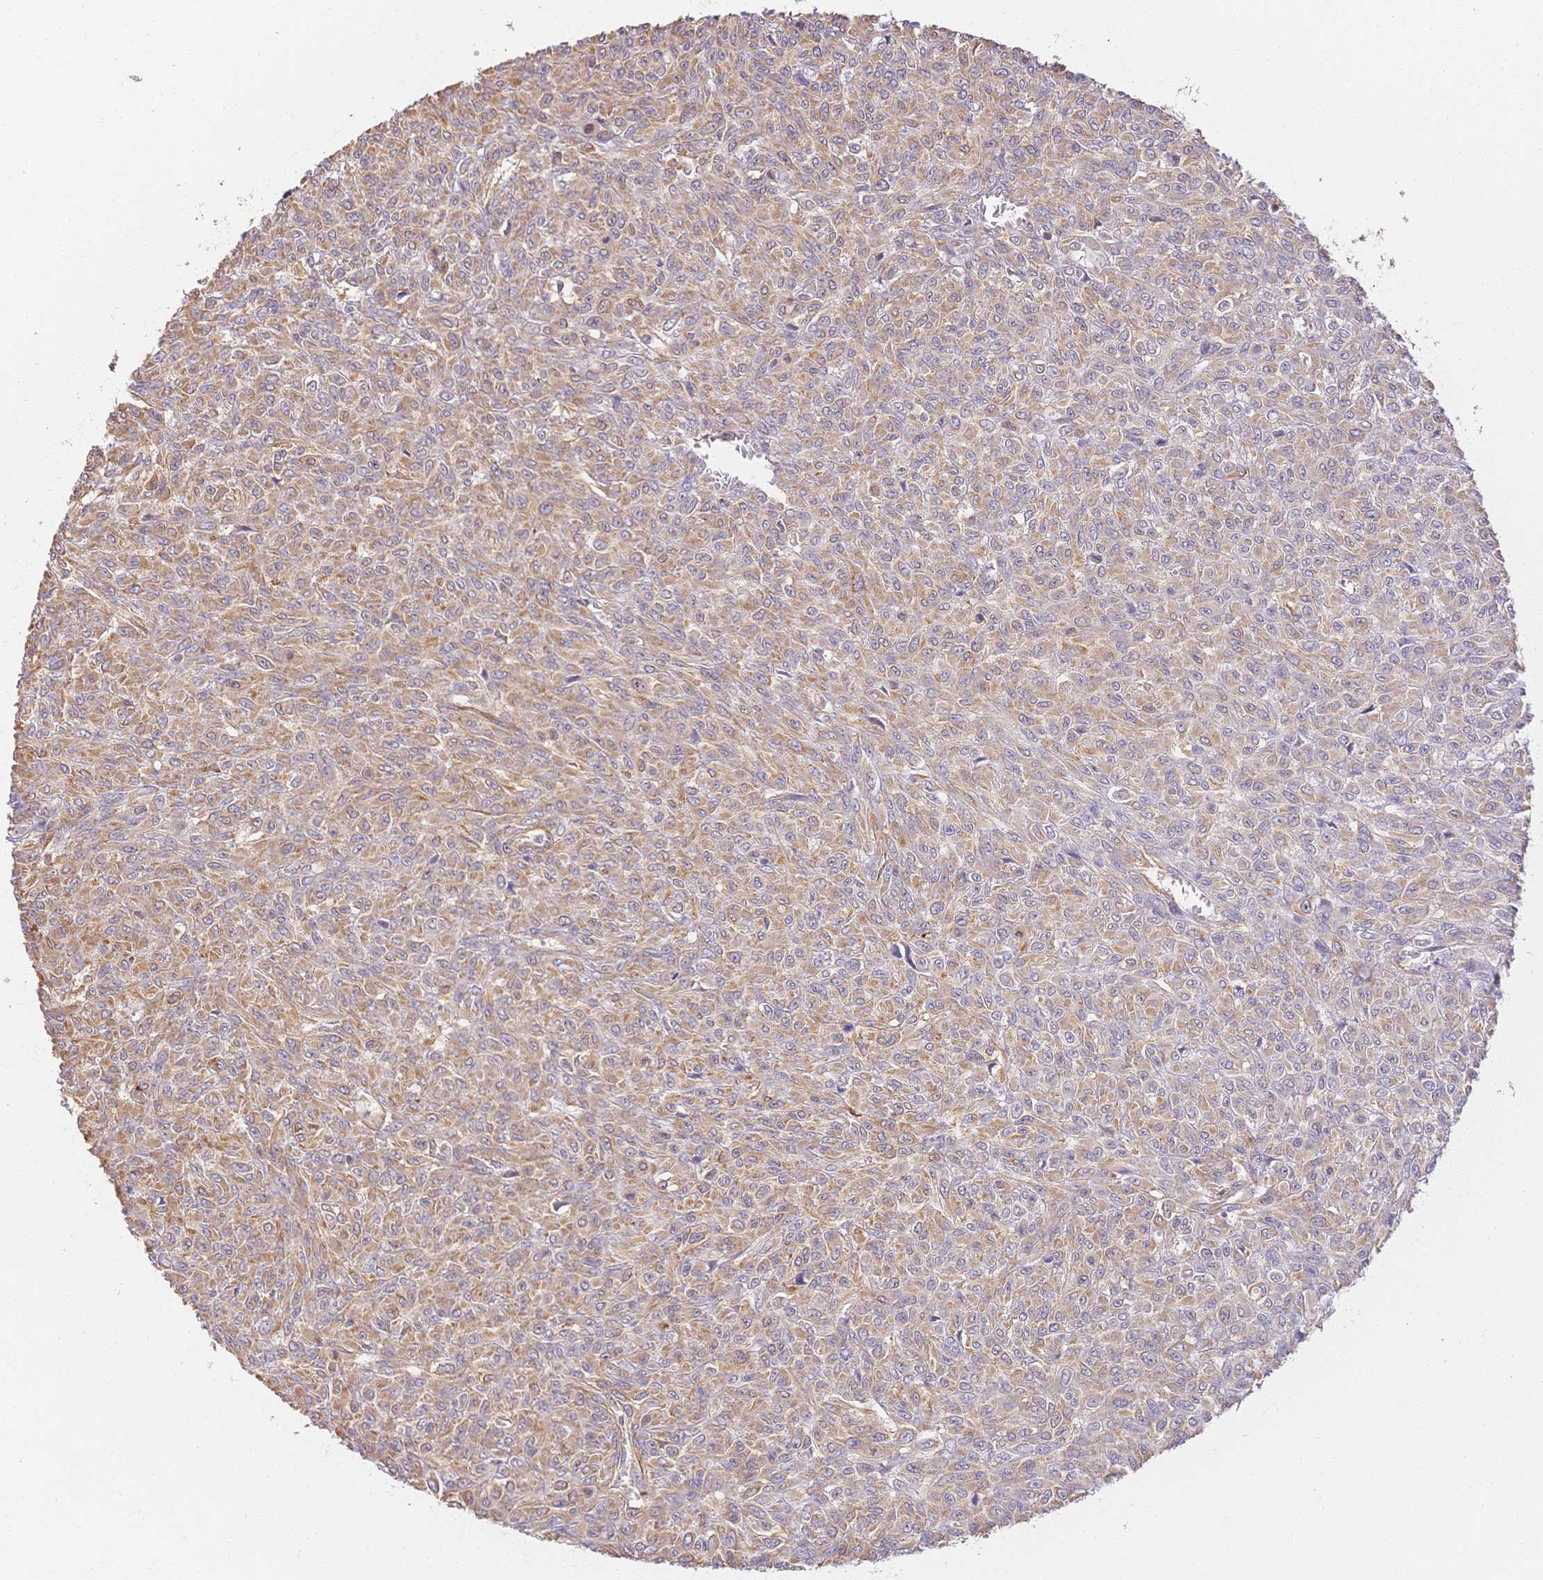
{"staining": {"intensity": "weak", "quantity": "25%-75%", "location": "cytoplasmic/membranous"}, "tissue": "renal cancer", "cell_type": "Tumor cells", "image_type": "cancer", "snomed": [{"axis": "morphology", "description": "Adenocarcinoma, NOS"}, {"axis": "topography", "description": "Kidney"}], "caption": "Renal adenocarcinoma stained for a protein demonstrates weak cytoplasmic/membranous positivity in tumor cells.", "gene": "HS3ST5", "patient": {"sex": "male", "age": 58}}